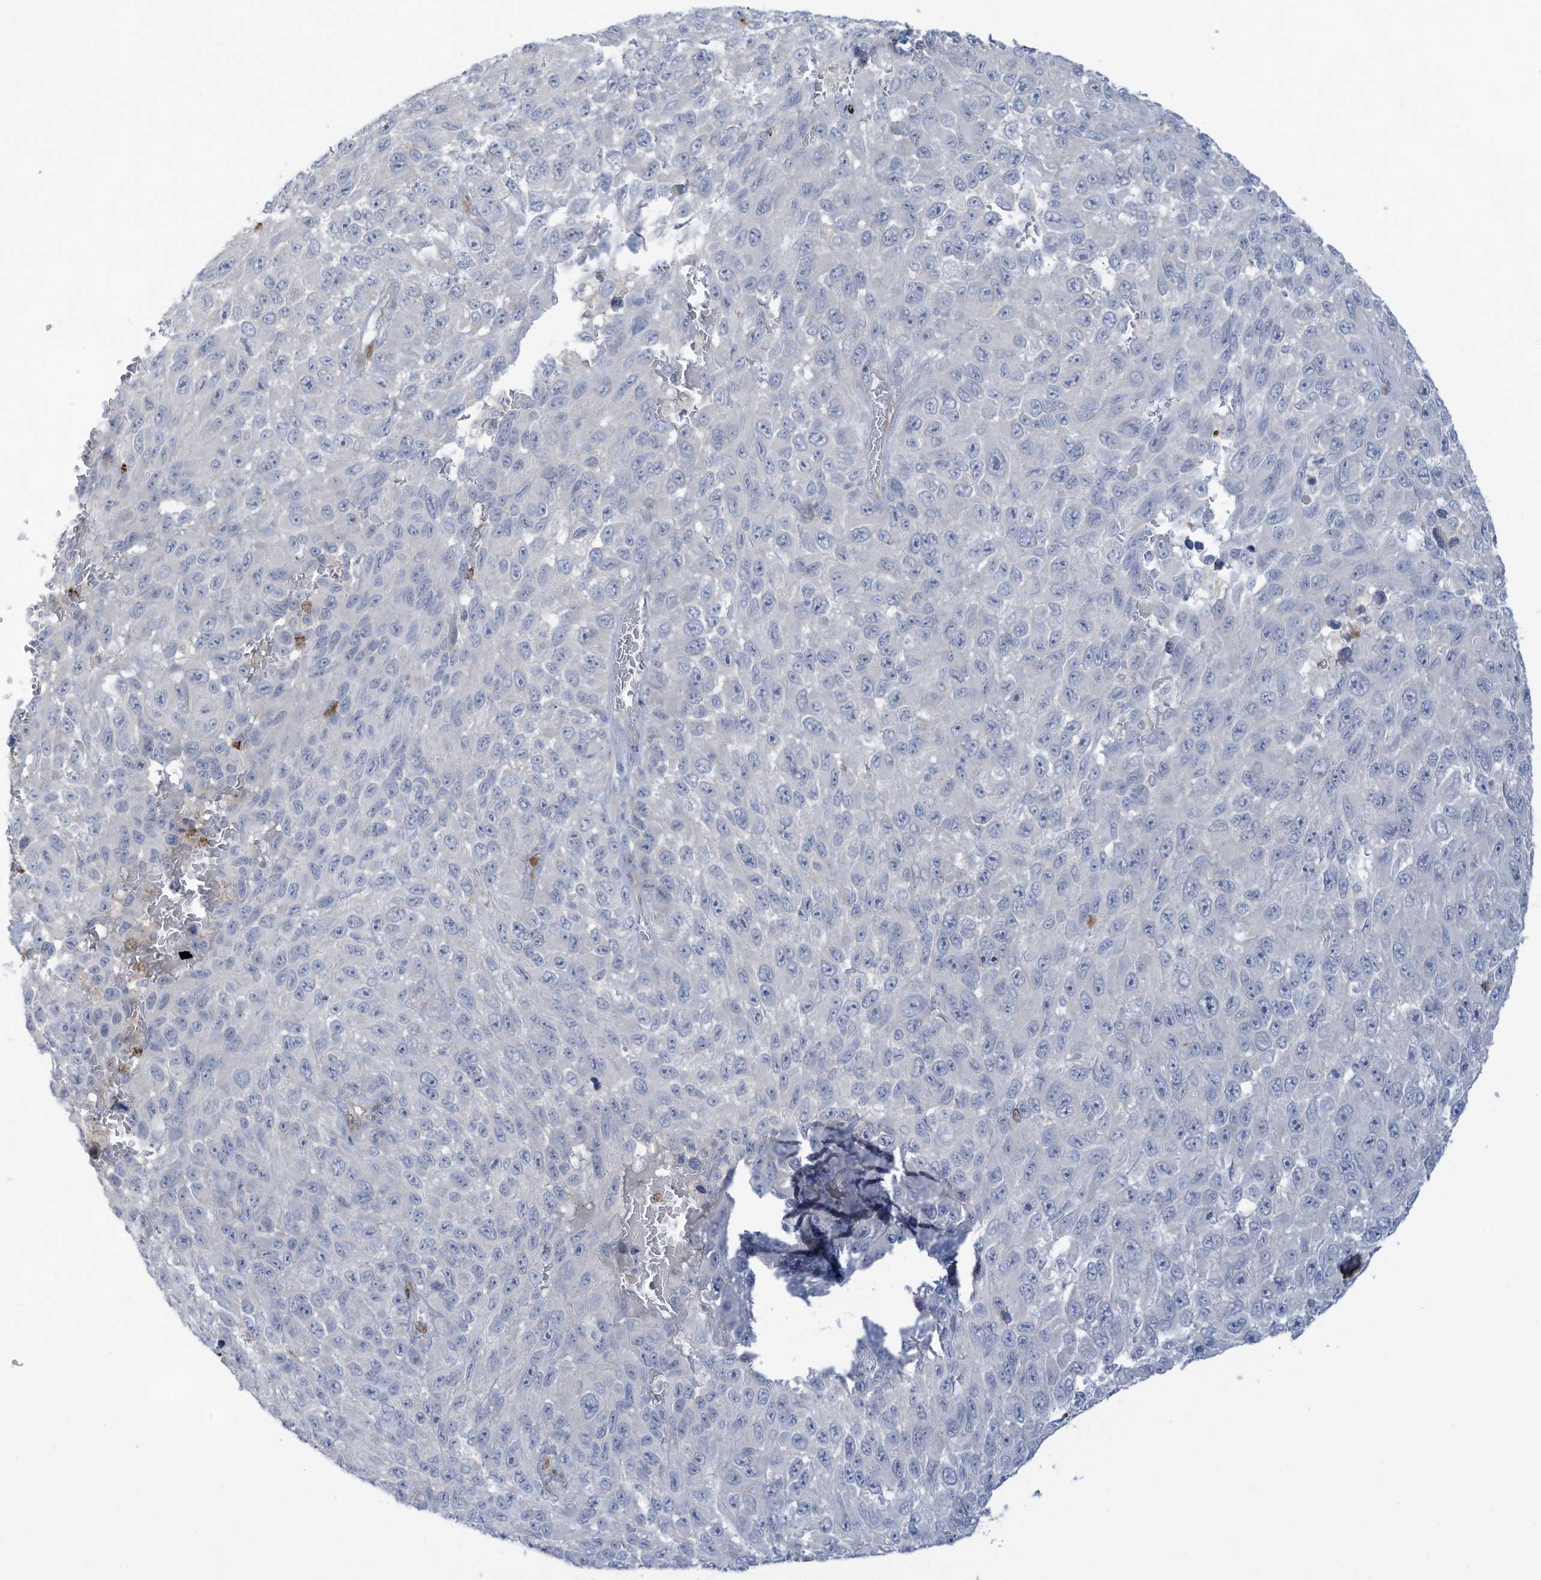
{"staining": {"intensity": "negative", "quantity": "none", "location": "none"}, "tissue": "melanoma", "cell_type": "Tumor cells", "image_type": "cancer", "snomed": [{"axis": "morphology", "description": "Malignant melanoma, NOS"}, {"axis": "topography", "description": "Skin"}], "caption": "Human melanoma stained for a protein using immunohistochemistry (IHC) exhibits no expression in tumor cells.", "gene": "NOTO", "patient": {"sex": "female", "age": 96}}